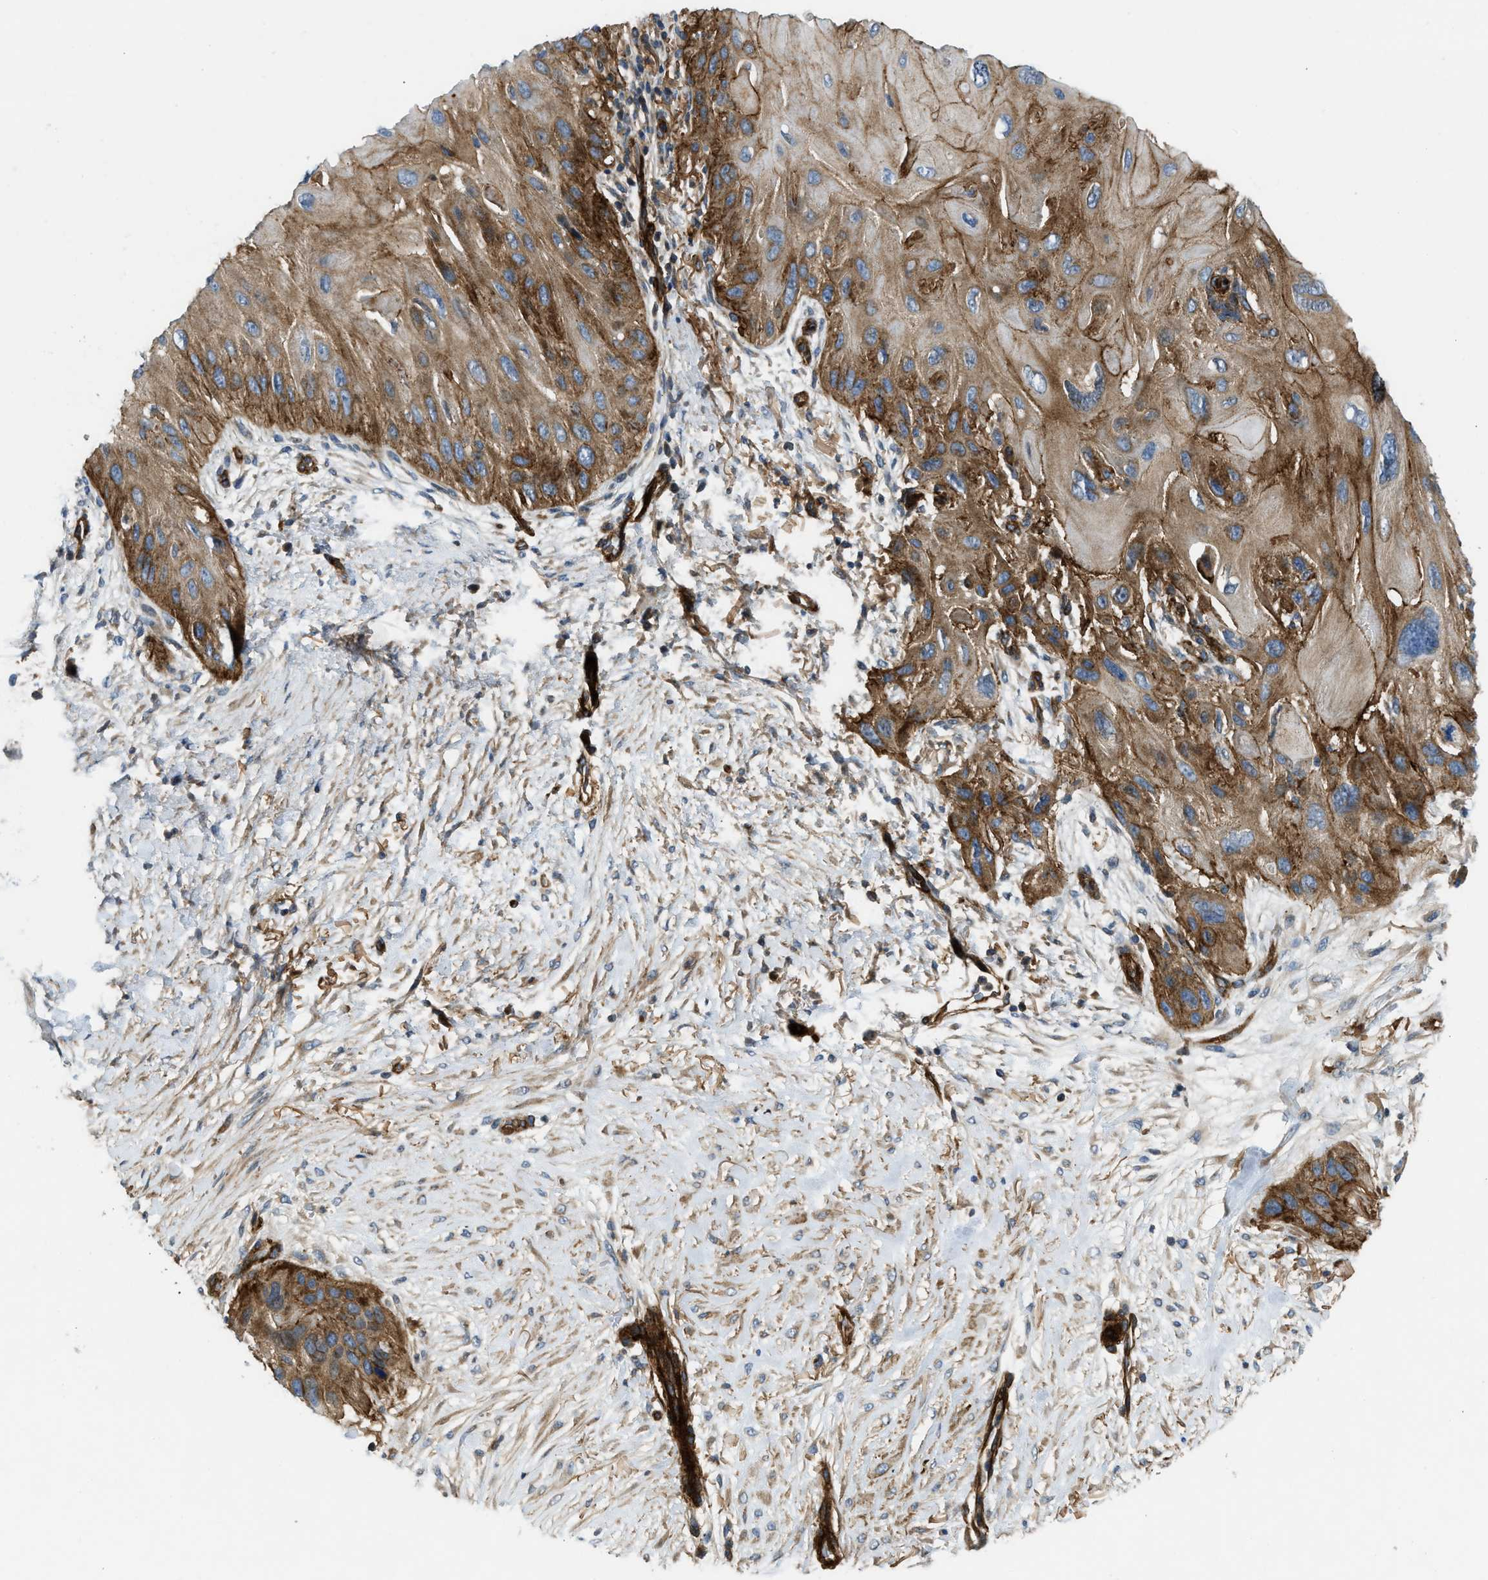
{"staining": {"intensity": "moderate", "quantity": ">75%", "location": "cytoplasmic/membranous"}, "tissue": "skin cancer", "cell_type": "Tumor cells", "image_type": "cancer", "snomed": [{"axis": "morphology", "description": "Squamous cell carcinoma, NOS"}, {"axis": "topography", "description": "Skin"}], "caption": "Protein staining by immunohistochemistry (IHC) exhibits moderate cytoplasmic/membranous positivity in approximately >75% of tumor cells in skin squamous cell carcinoma.", "gene": "NYNRIN", "patient": {"sex": "female", "age": 77}}